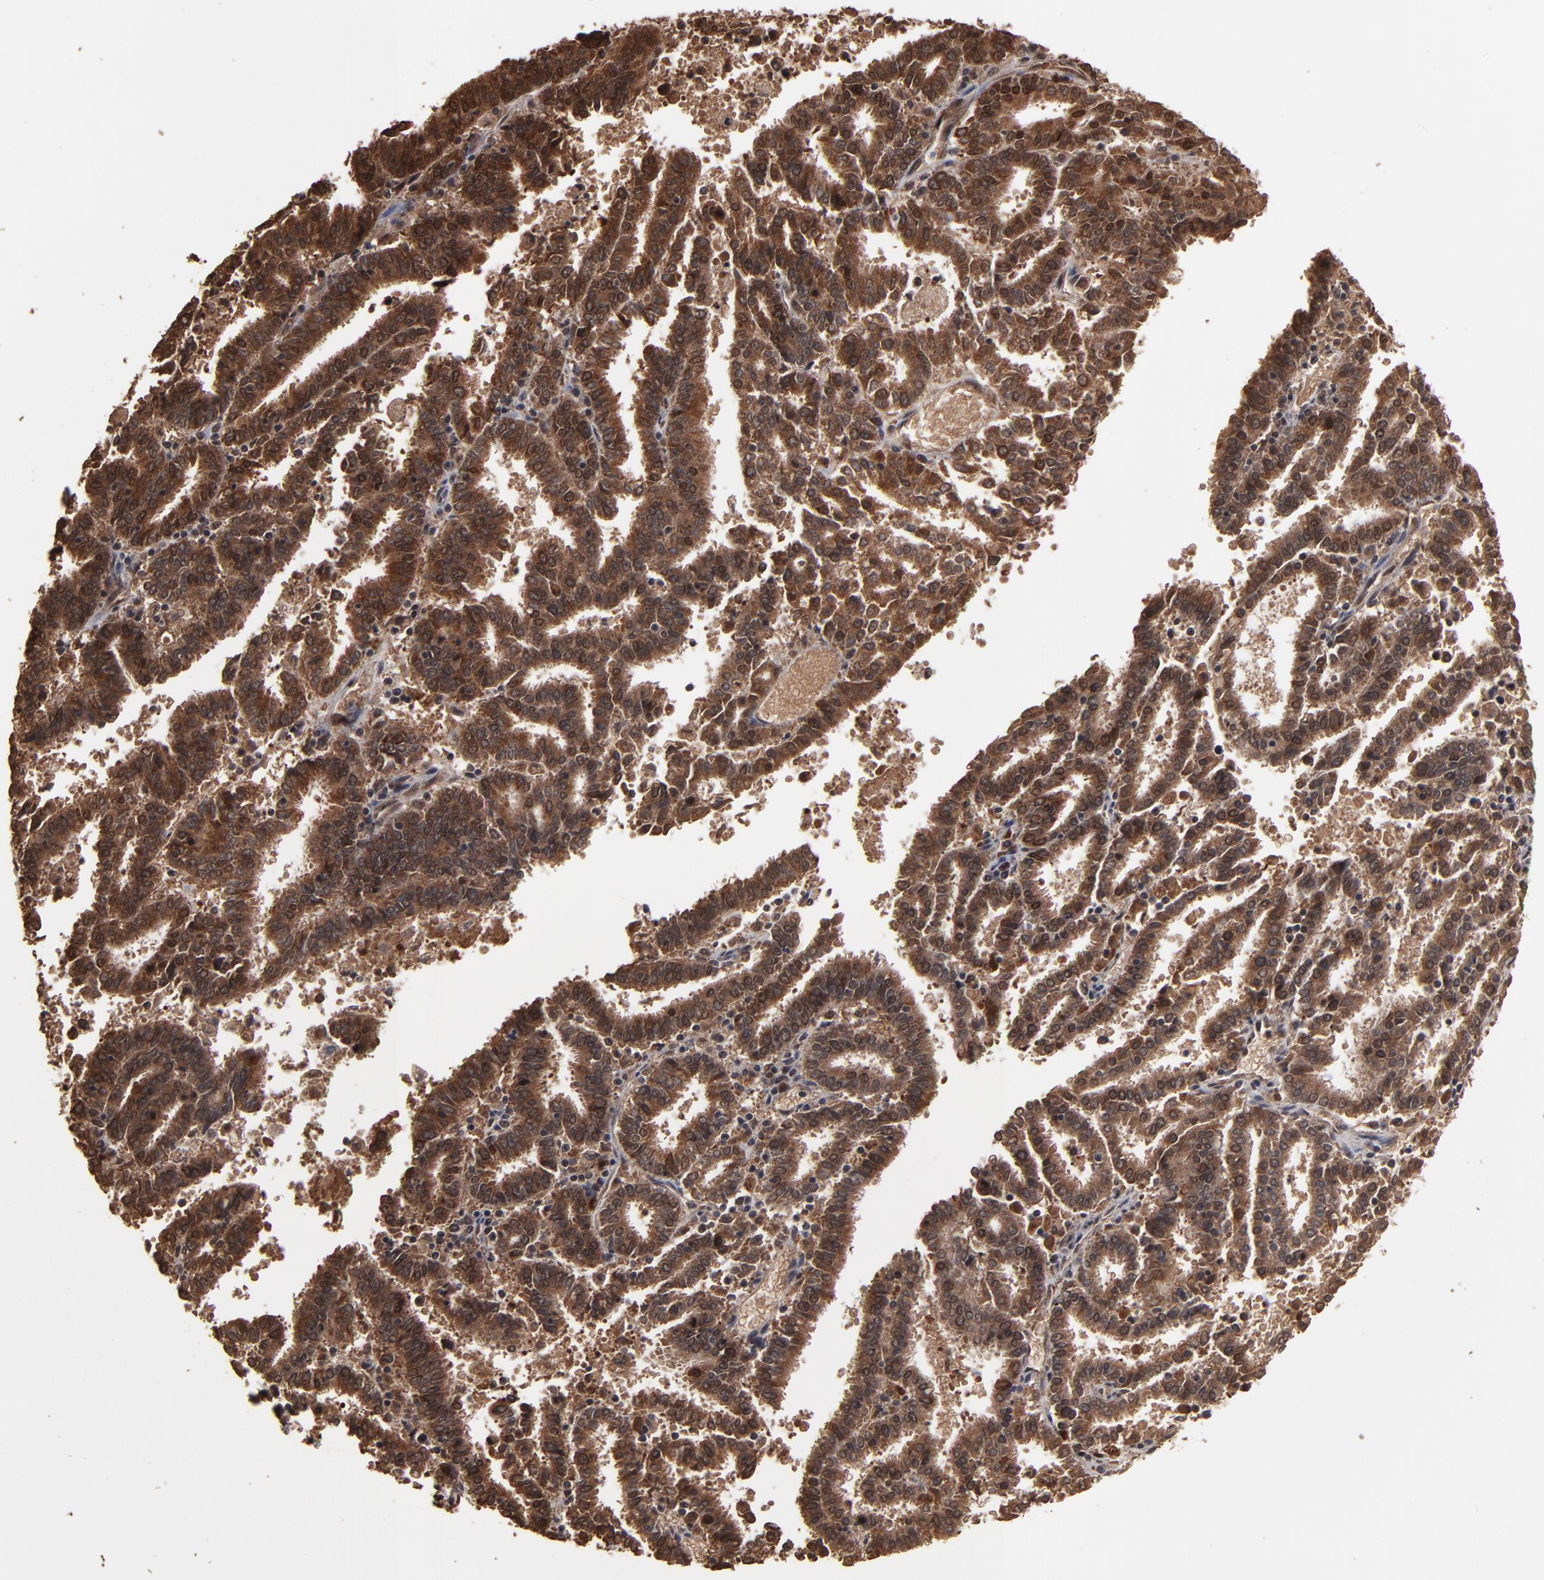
{"staining": {"intensity": "strong", "quantity": ">75%", "location": "cytoplasmic/membranous,nuclear"}, "tissue": "endometrial cancer", "cell_type": "Tumor cells", "image_type": "cancer", "snomed": [{"axis": "morphology", "description": "Adenocarcinoma, NOS"}, {"axis": "topography", "description": "Uterus"}], "caption": "Immunohistochemical staining of adenocarcinoma (endometrial) displays high levels of strong cytoplasmic/membranous and nuclear staining in approximately >75% of tumor cells.", "gene": "NXF2B", "patient": {"sex": "female", "age": 83}}